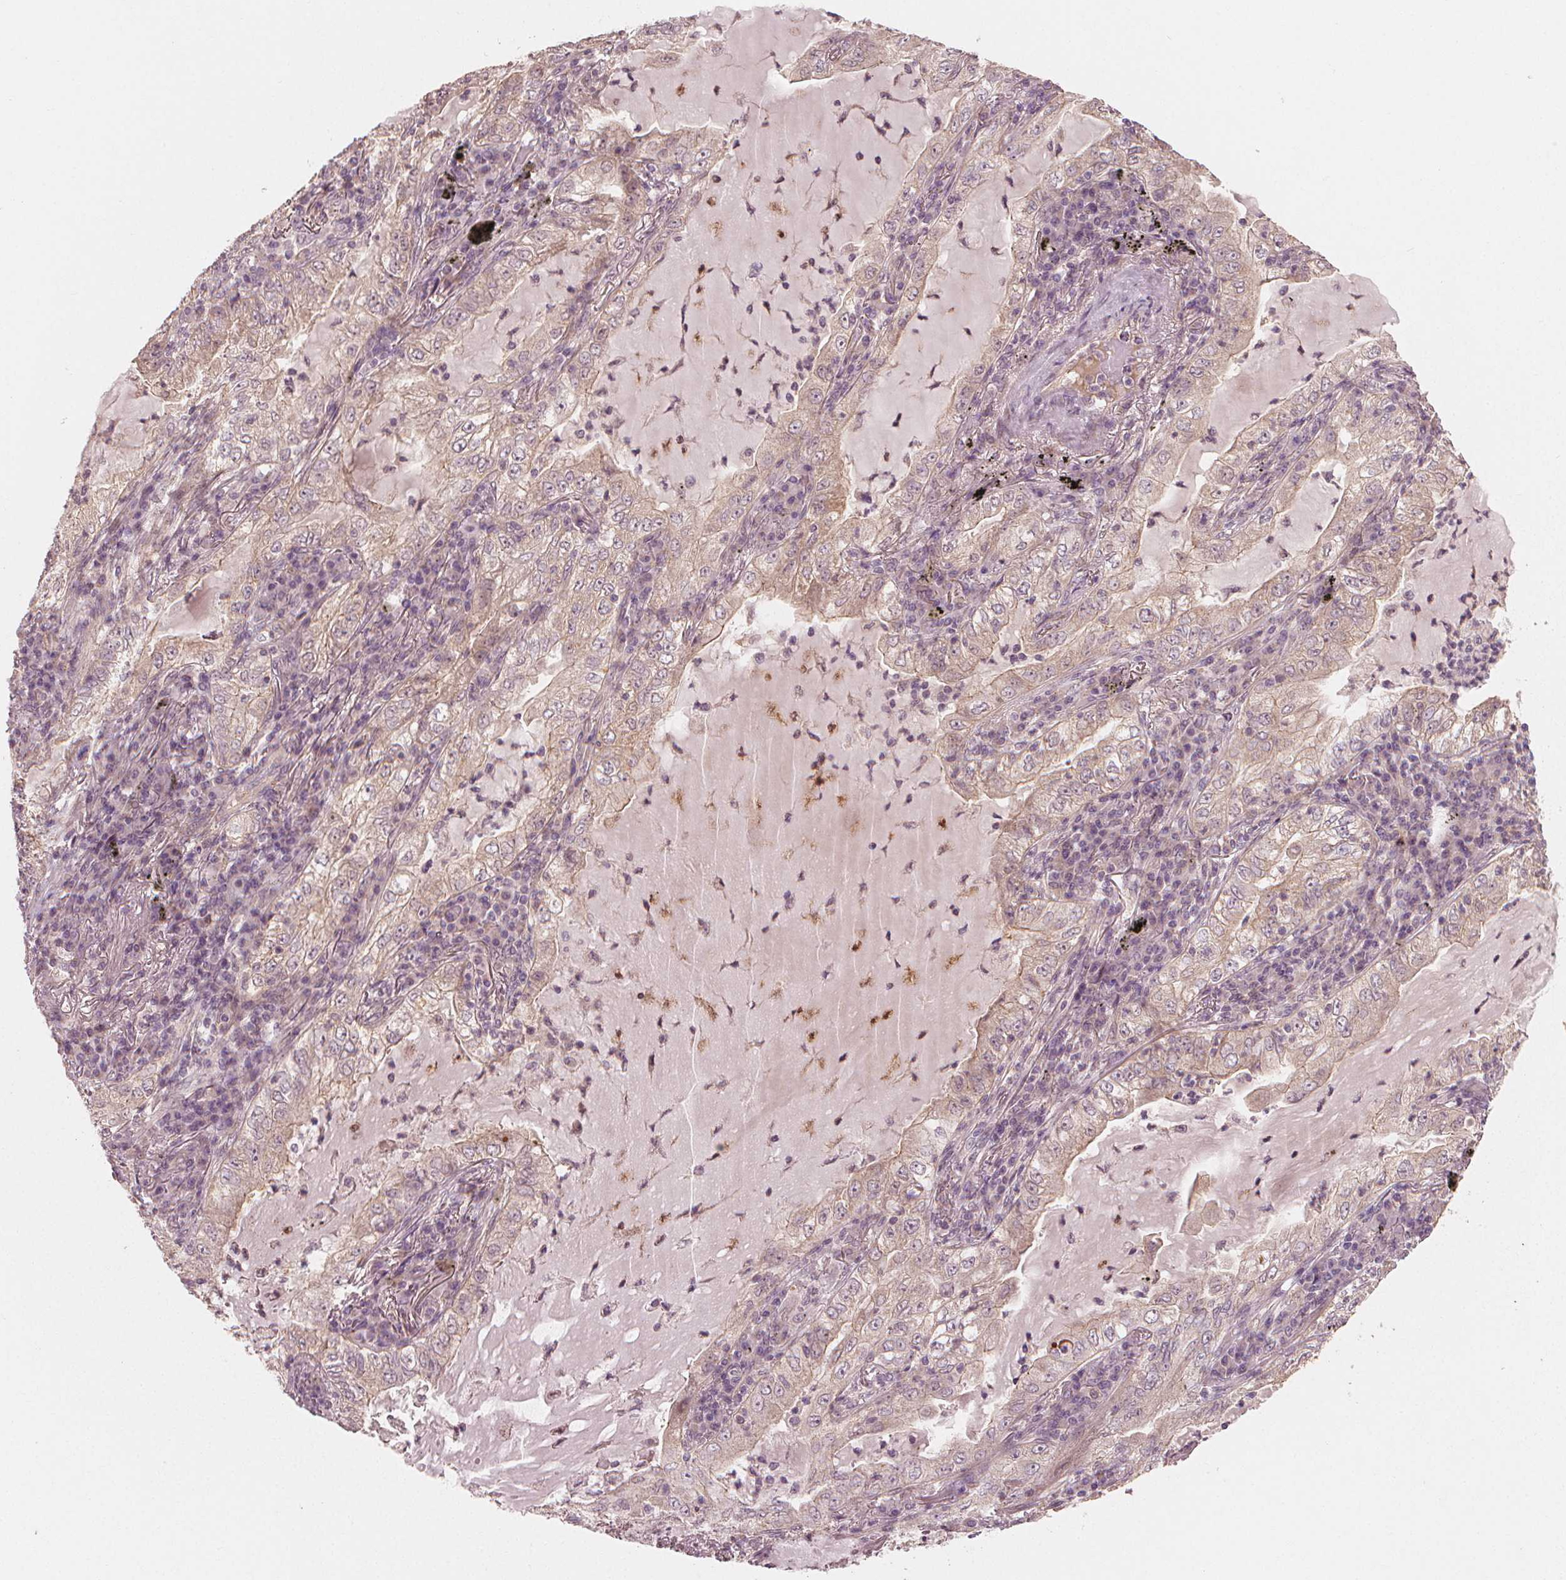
{"staining": {"intensity": "weak", "quantity": "25%-75%", "location": "cytoplasmic/membranous,nuclear"}, "tissue": "lung cancer", "cell_type": "Tumor cells", "image_type": "cancer", "snomed": [{"axis": "morphology", "description": "Adenocarcinoma, NOS"}, {"axis": "topography", "description": "Lung"}], "caption": "IHC (DAB (3,3'-diaminobenzidine)) staining of human adenocarcinoma (lung) shows weak cytoplasmic/membranous and nuclear protein staining in about 25%-75% of tumor cells.", "gene": "CLBA1", "patient": {"sex": "female", "age": 73}}